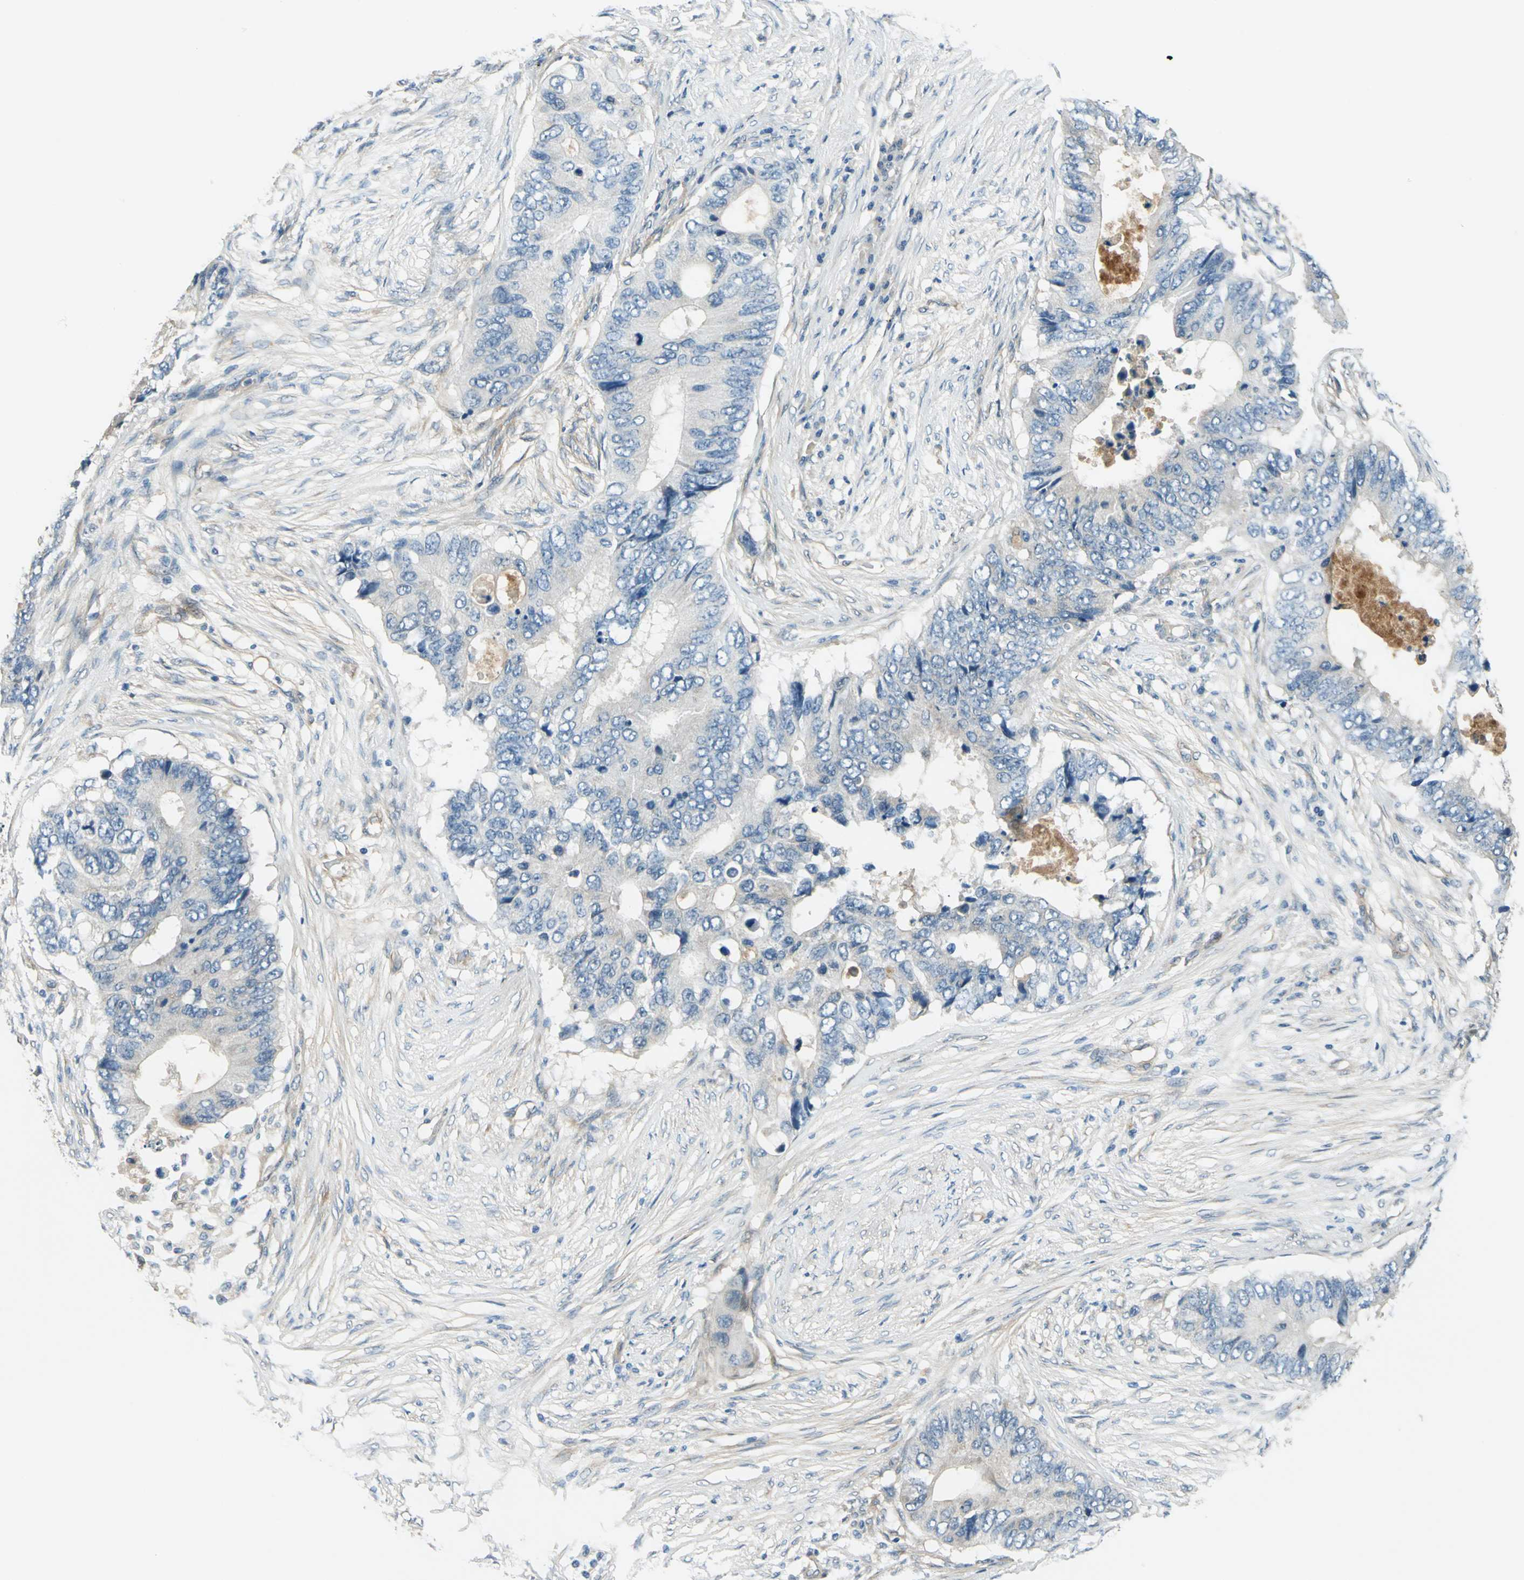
{"staining": {"intensity": "negative", "quantity": "none", "location": "none"}, "tissue": "colorectal cancer", "cell_type": "Tumor cells", "image_type": "cancer", "snomed": [{"axis": "morphology", "description": "Adenocarcinoma, NOS"}, {"axis": "topography", "description": "Colon"}], "caption": "The IHC photomicrograph has no significant staining in tumor cells of colorectal adenocarcinoma tissue.", "gene": "CDC42EP1", "patient": {"sex": "male", "age": 71}}